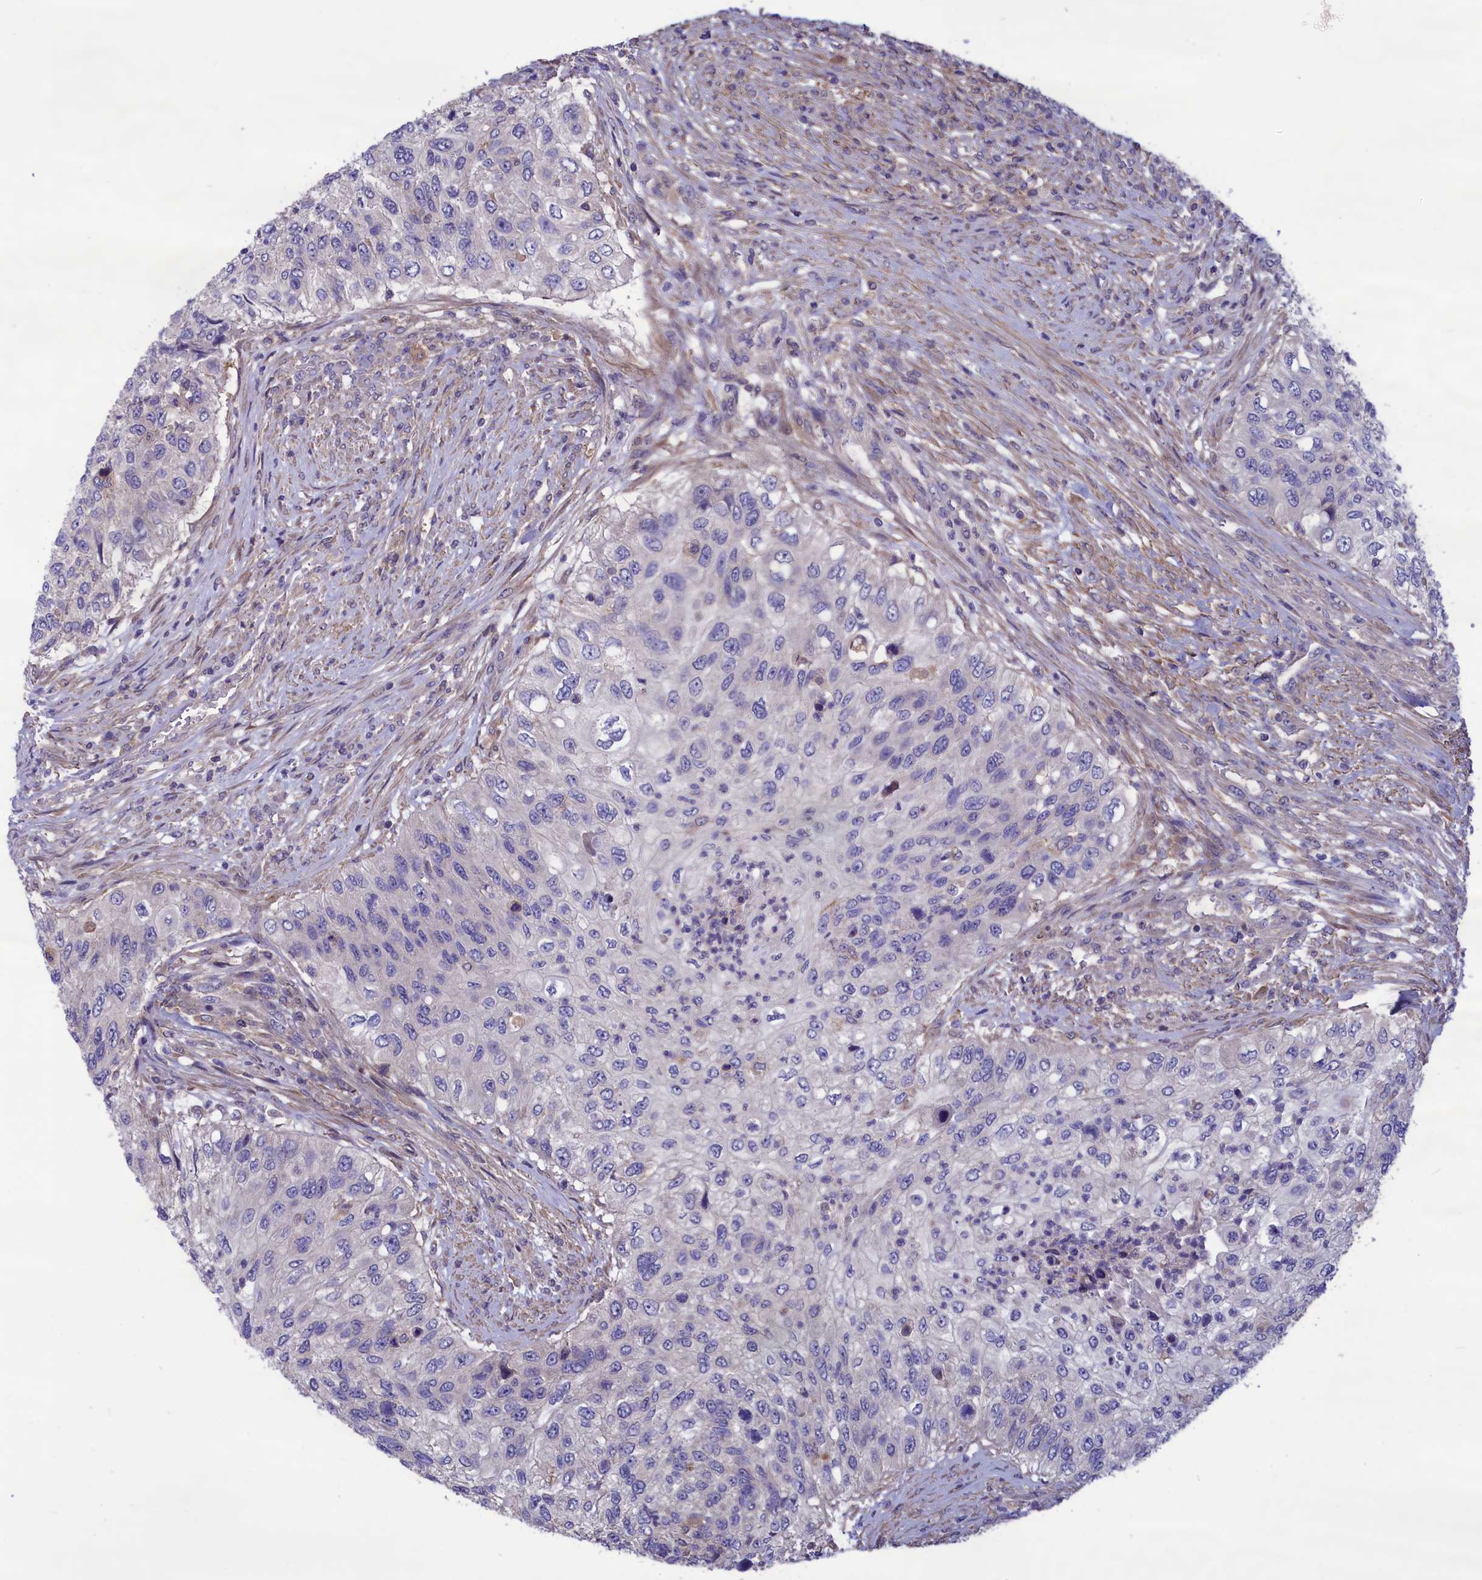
{"staining": {"intensity": "negative", "quantity": "none", "location": "none"}, "tissue": "urothelial cancer", "cell_type": "Tumor cells", "image_type": "cancer", "snomed": [{"axis": "morphology", "description": "Urothelial carcinoma, High grade"}, {"axis": "topography", "description": "Urinary bladder"}], "caption": "This histopathology image is of urothelial cancer stained with immunohistochemistry (IHC) to label a protein in brown with the nuclei are counter-stained blue. There is no positivity in tumor cells.", "gene": "AMDHD2", "patient": {"sex": "female", "age": 60}}